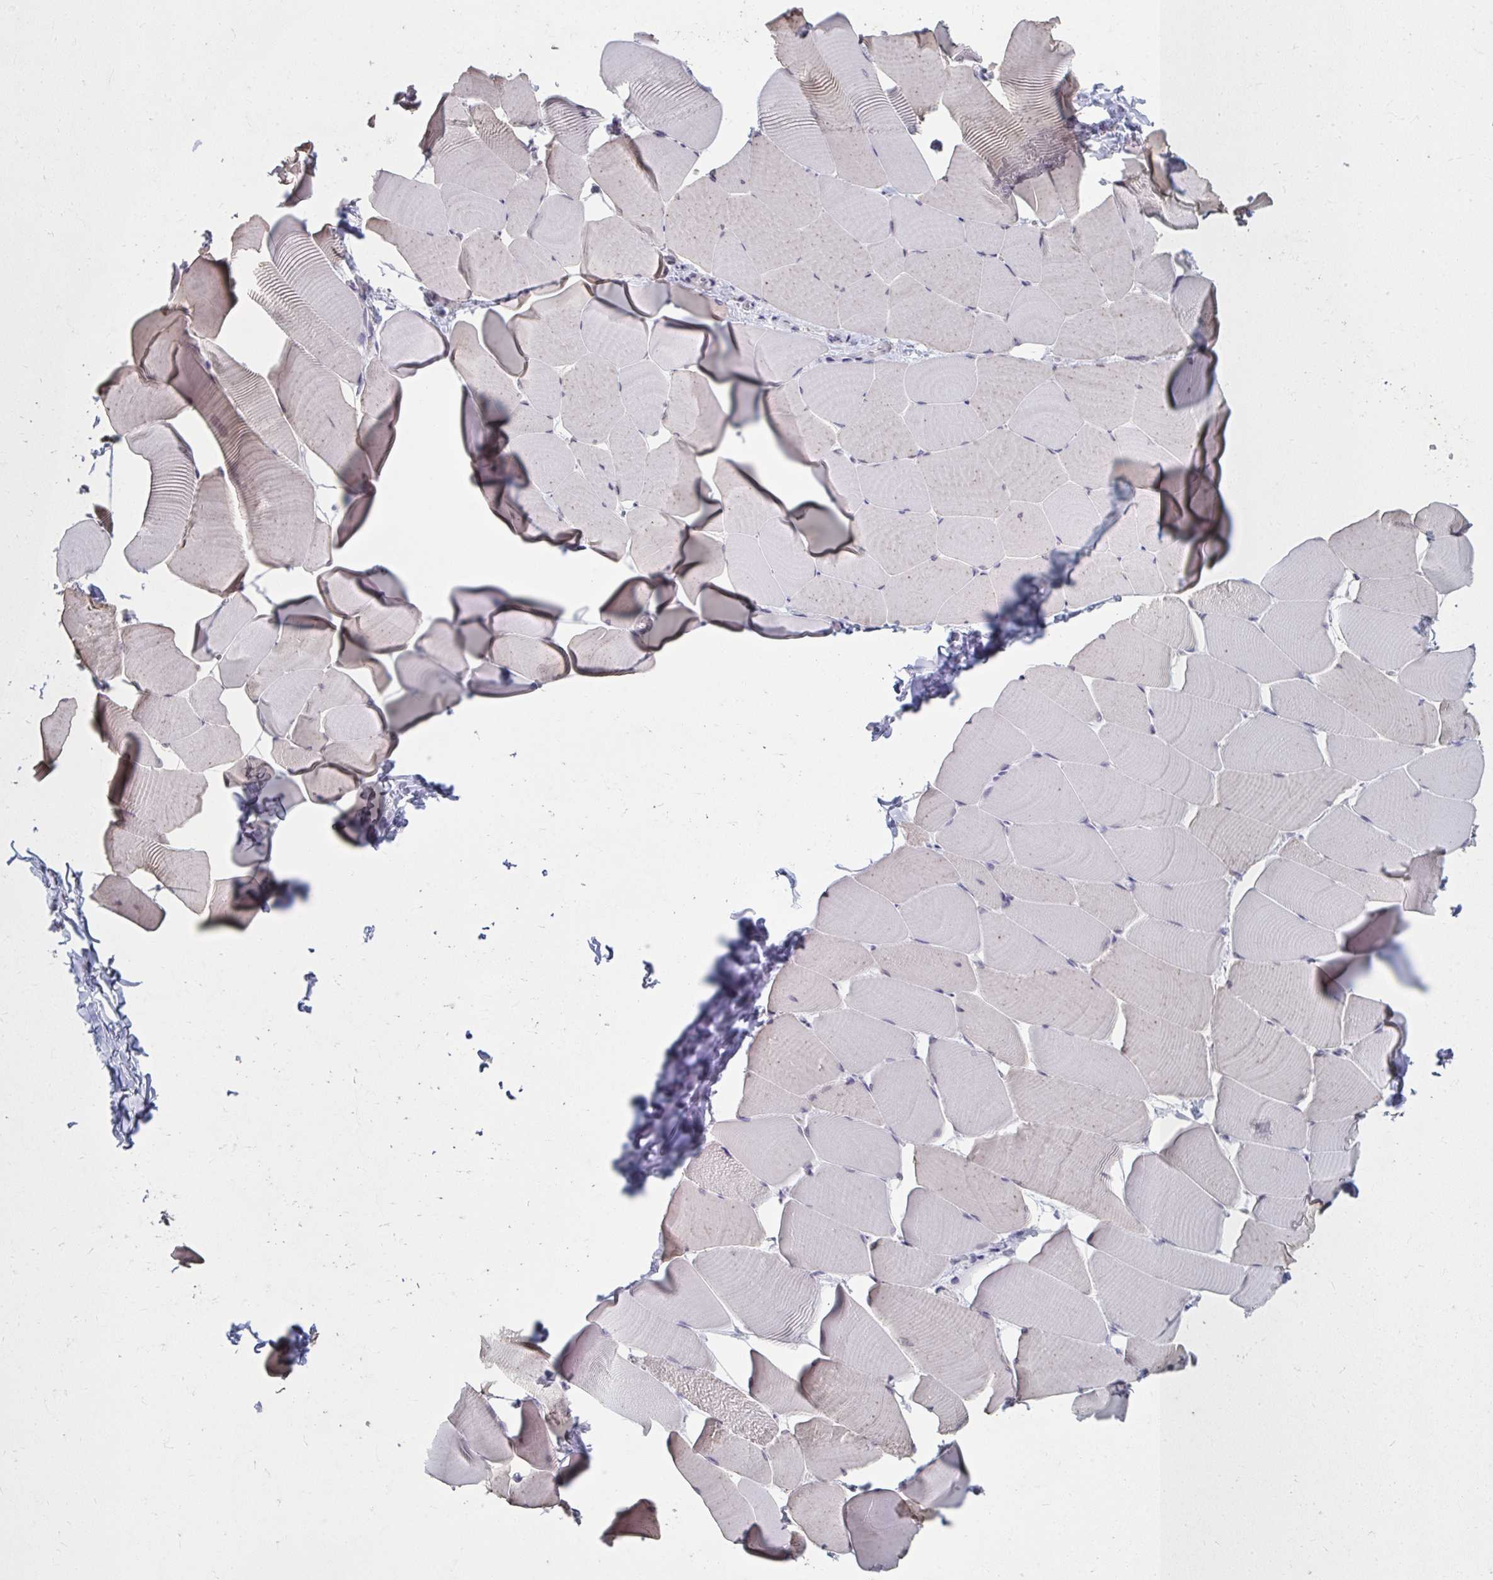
{"staining": {"intensity": "weak", "quantity": "<25%", "location": "cytoplasmic/membranous"}, "tissue": "skeletal muscle", "cell_type": "Myocytes", "image_type": "normal", "snomed": [{"axis": "morphology", "description": "Normal tissue, NOS"}, {"axis": "topography", "description": "Skeletal muscle"}], "caption": "A high-resolution micrograph shows immunohistochemistry staining of unremarkable skeletal muscle, which exhibits no significant expression in myocytes. The staining was performed using DAB (3,3'-diaminobenzidine) to visualize the protein expression in brown, while the nuclei were stained in blue with hematoxylin (Magnification: 20x).", "gene": "NUP133", "patient": {"sex": "male", "age": 25}}